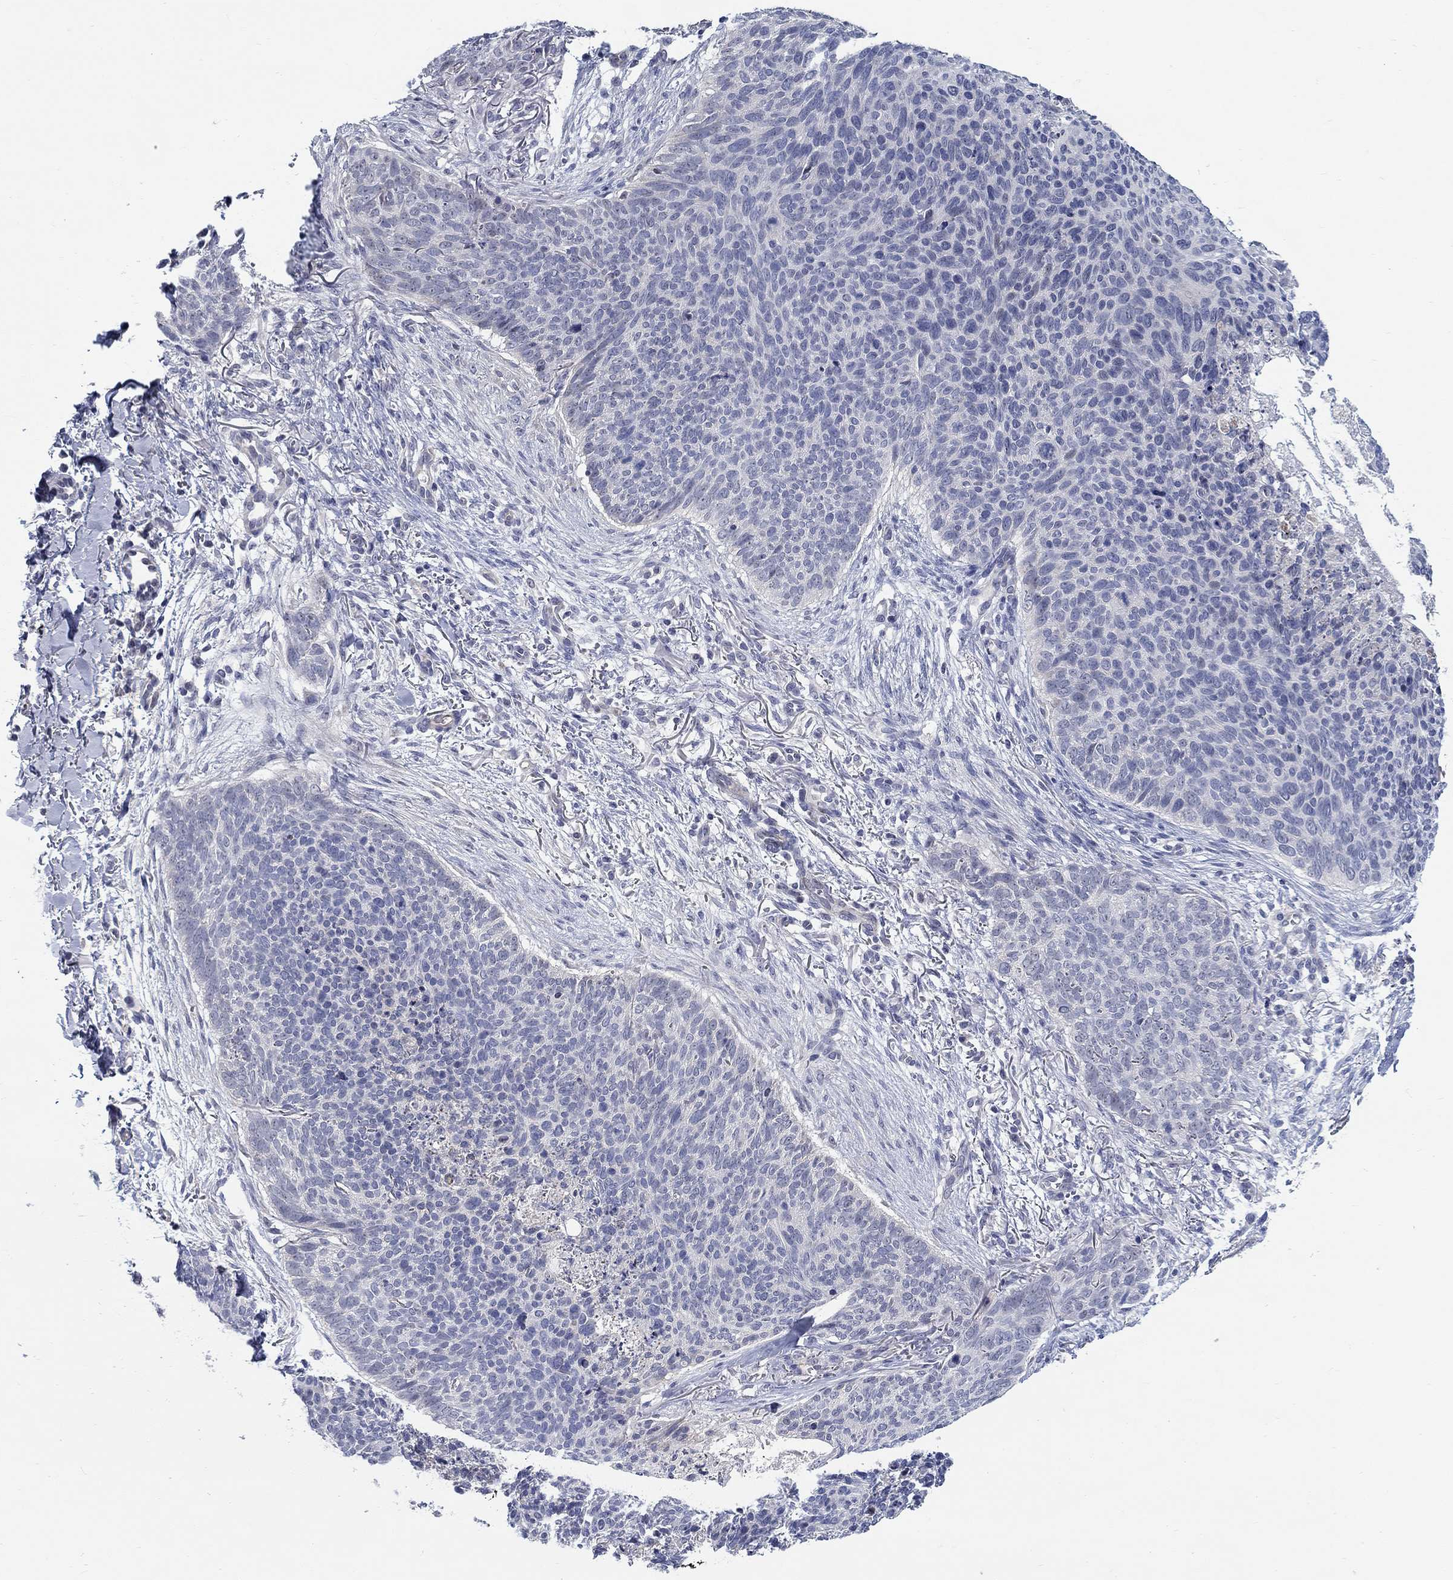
{"staining": {"intensity": "negative", "quantity": "none", "location": "none"}, "tissue": "skin cancer", "cell_type": "Tumor cells", "image_type": "cancer", "snomed": [{"axis": "morphology", "description": "Basal cell carcinoma"}, {"axis": "topography", "description": "Skin"}], "caption": "The histopathology image demonstrates no significant staining in tumor cells of basal cell carcinoma (skin). (Brightfield microscopy of DAB immunohistochemistry at high magnification).", "gene": "SMIM18", "patient": {"sex": "male", "age": 64}}